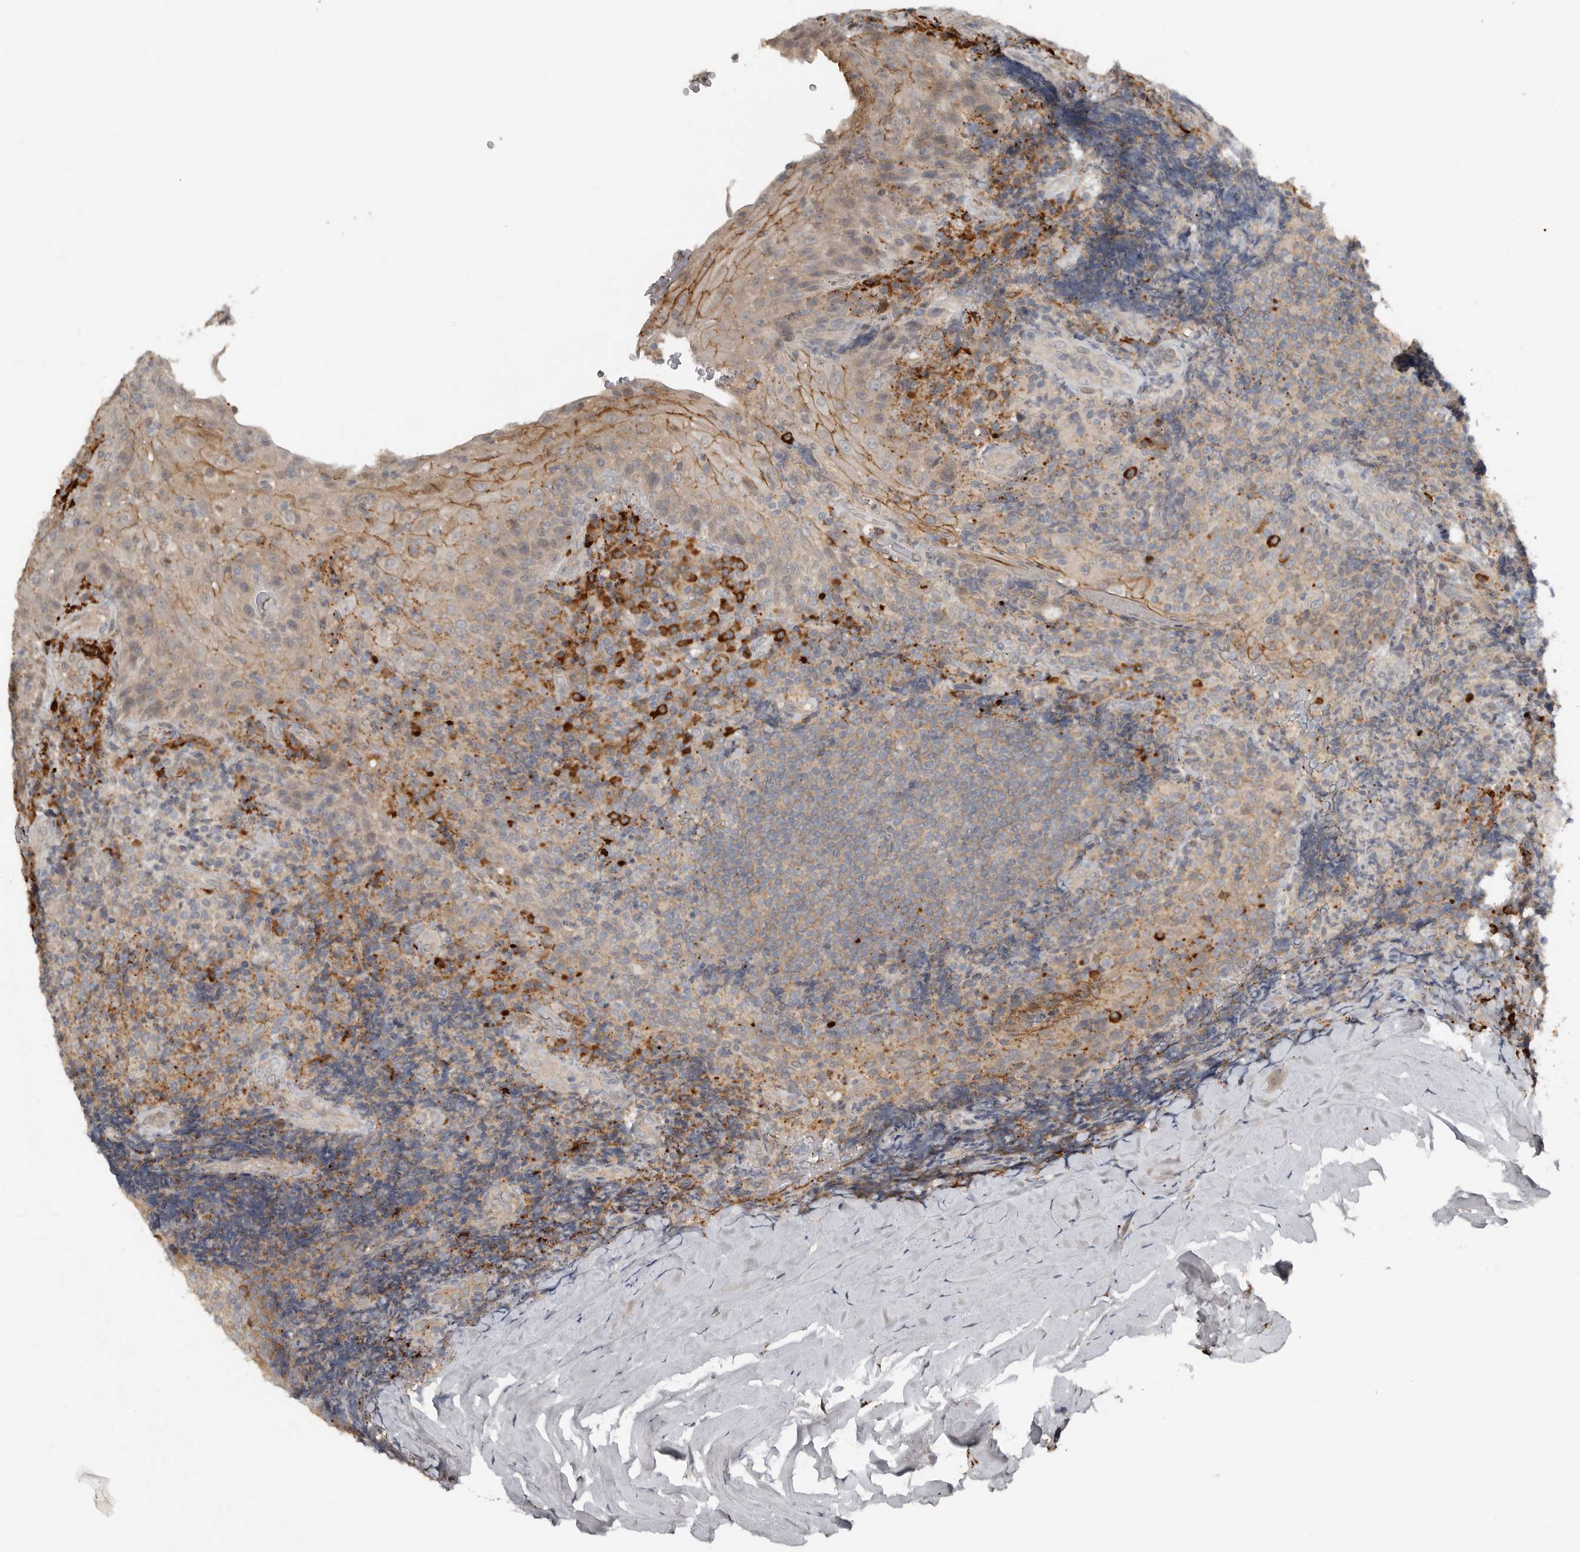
{"staining": {"intensity": "weak", "quantity": "25%-75%", "location": "cytoplasmic/membranous"}, "tissue": "tonsil", "cell_type": "Germinal center cells", "image_type": "normal", "snomed": [{"axis": "morphology", "description": "Normal tissue, NOS"}, {"axis": "topography", "description": "Tonsil"}], "caption": "A brown stain labels weak cytoplasmic/membranous staining of a protein in germinal center cells of normal tonsil. Using DAB (brown) and hematoxylin (blue) stains, captured at high magnification using brightfield microscopy.", "gene": "TEAD3", "patient": {"sex": "male", "age": 37}}